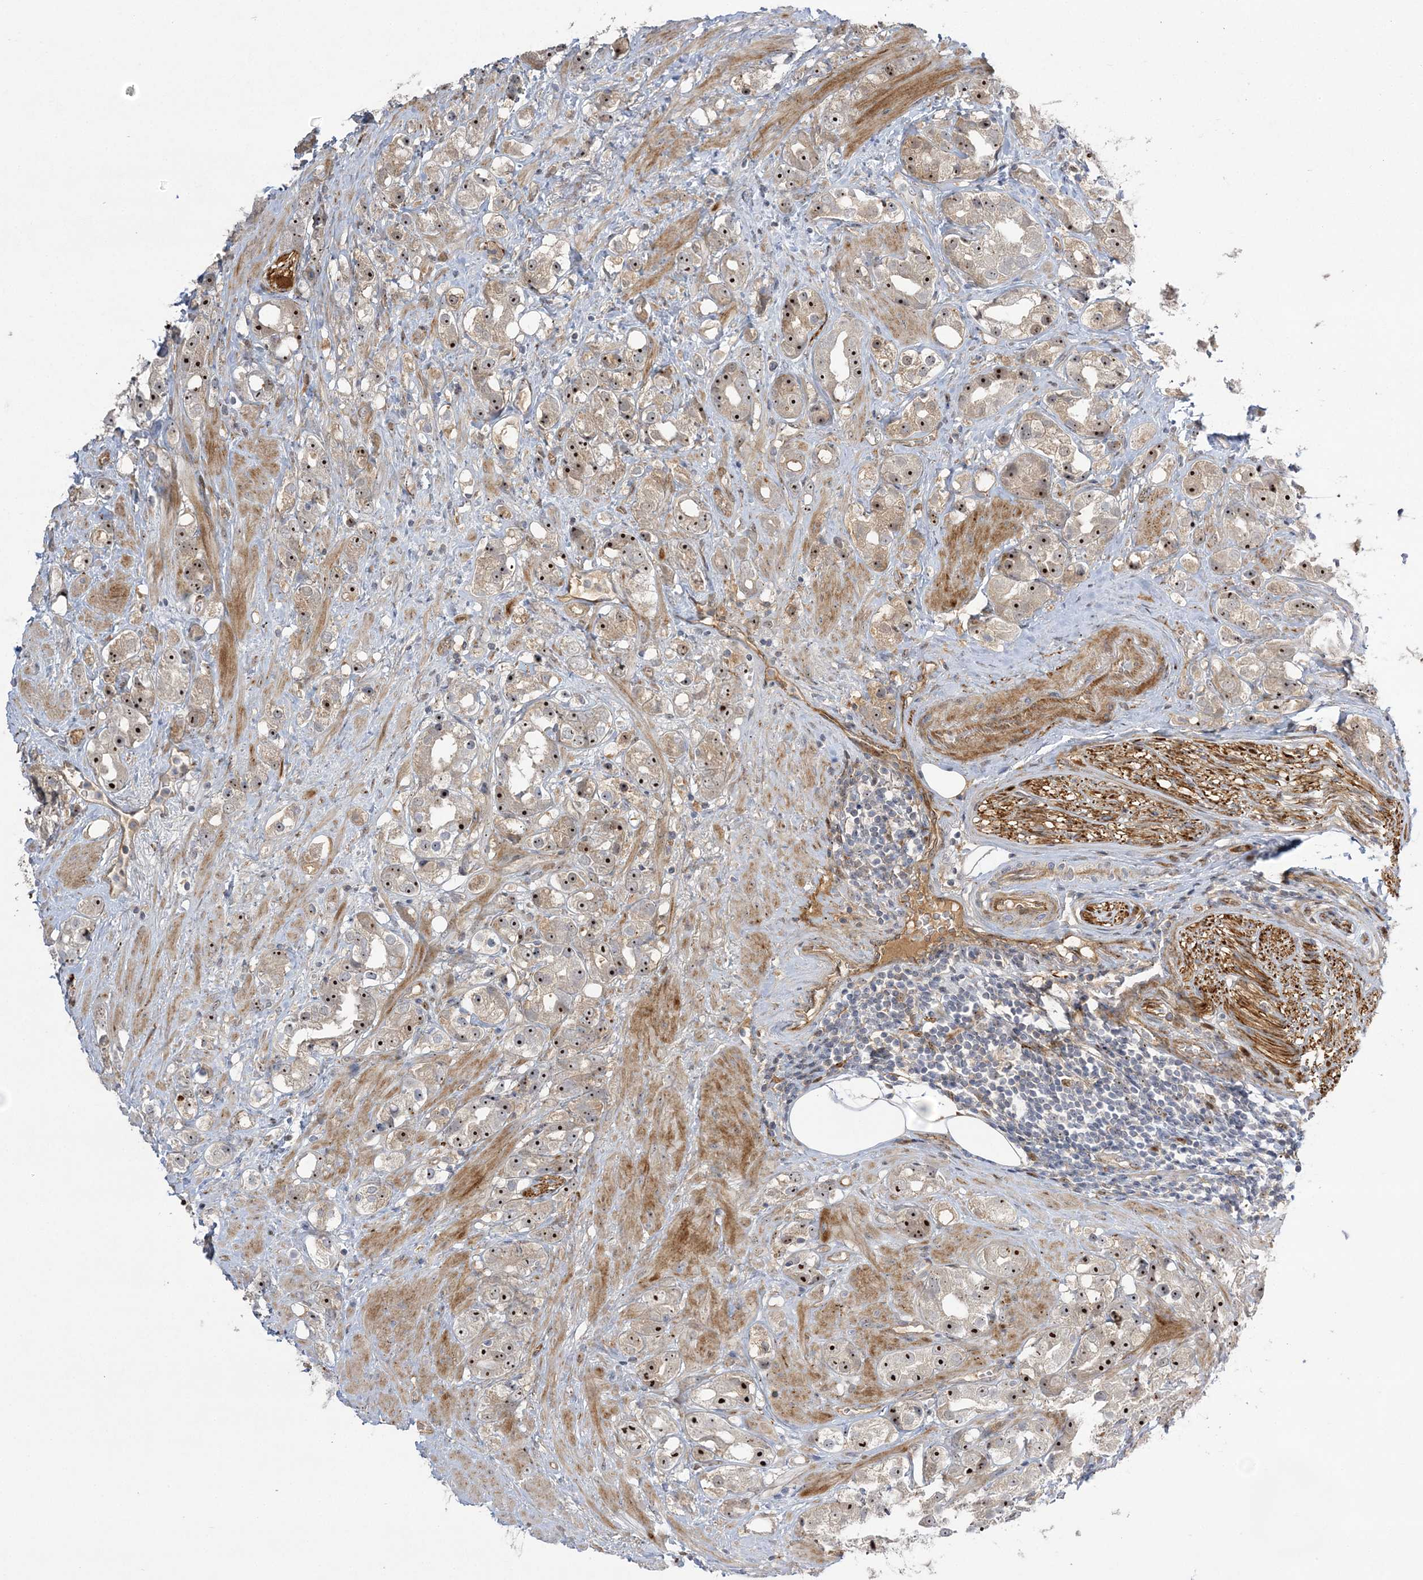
{"staining": {"intensity": "strong", "quantity": ">75%", "location": "nuclear"}, "tissue": "prostate cancer", "cell_type": "Tumor cells", "image_type": "cancer", "snomed": [{"axis": "morphology", "description": "Adenocarcinoma, NOS"}, {"axis": "topography", "description": "Prostate"}], "caption": "Immunohistochemistry micrograph of prostate adenocarcinoma stained for a protein (brown), which exhibits high levels of strong nuclear expression in approximately >75% of tumor cells.", "gene": "NPM3", "patient": {"sex": "male", "age": 79}}